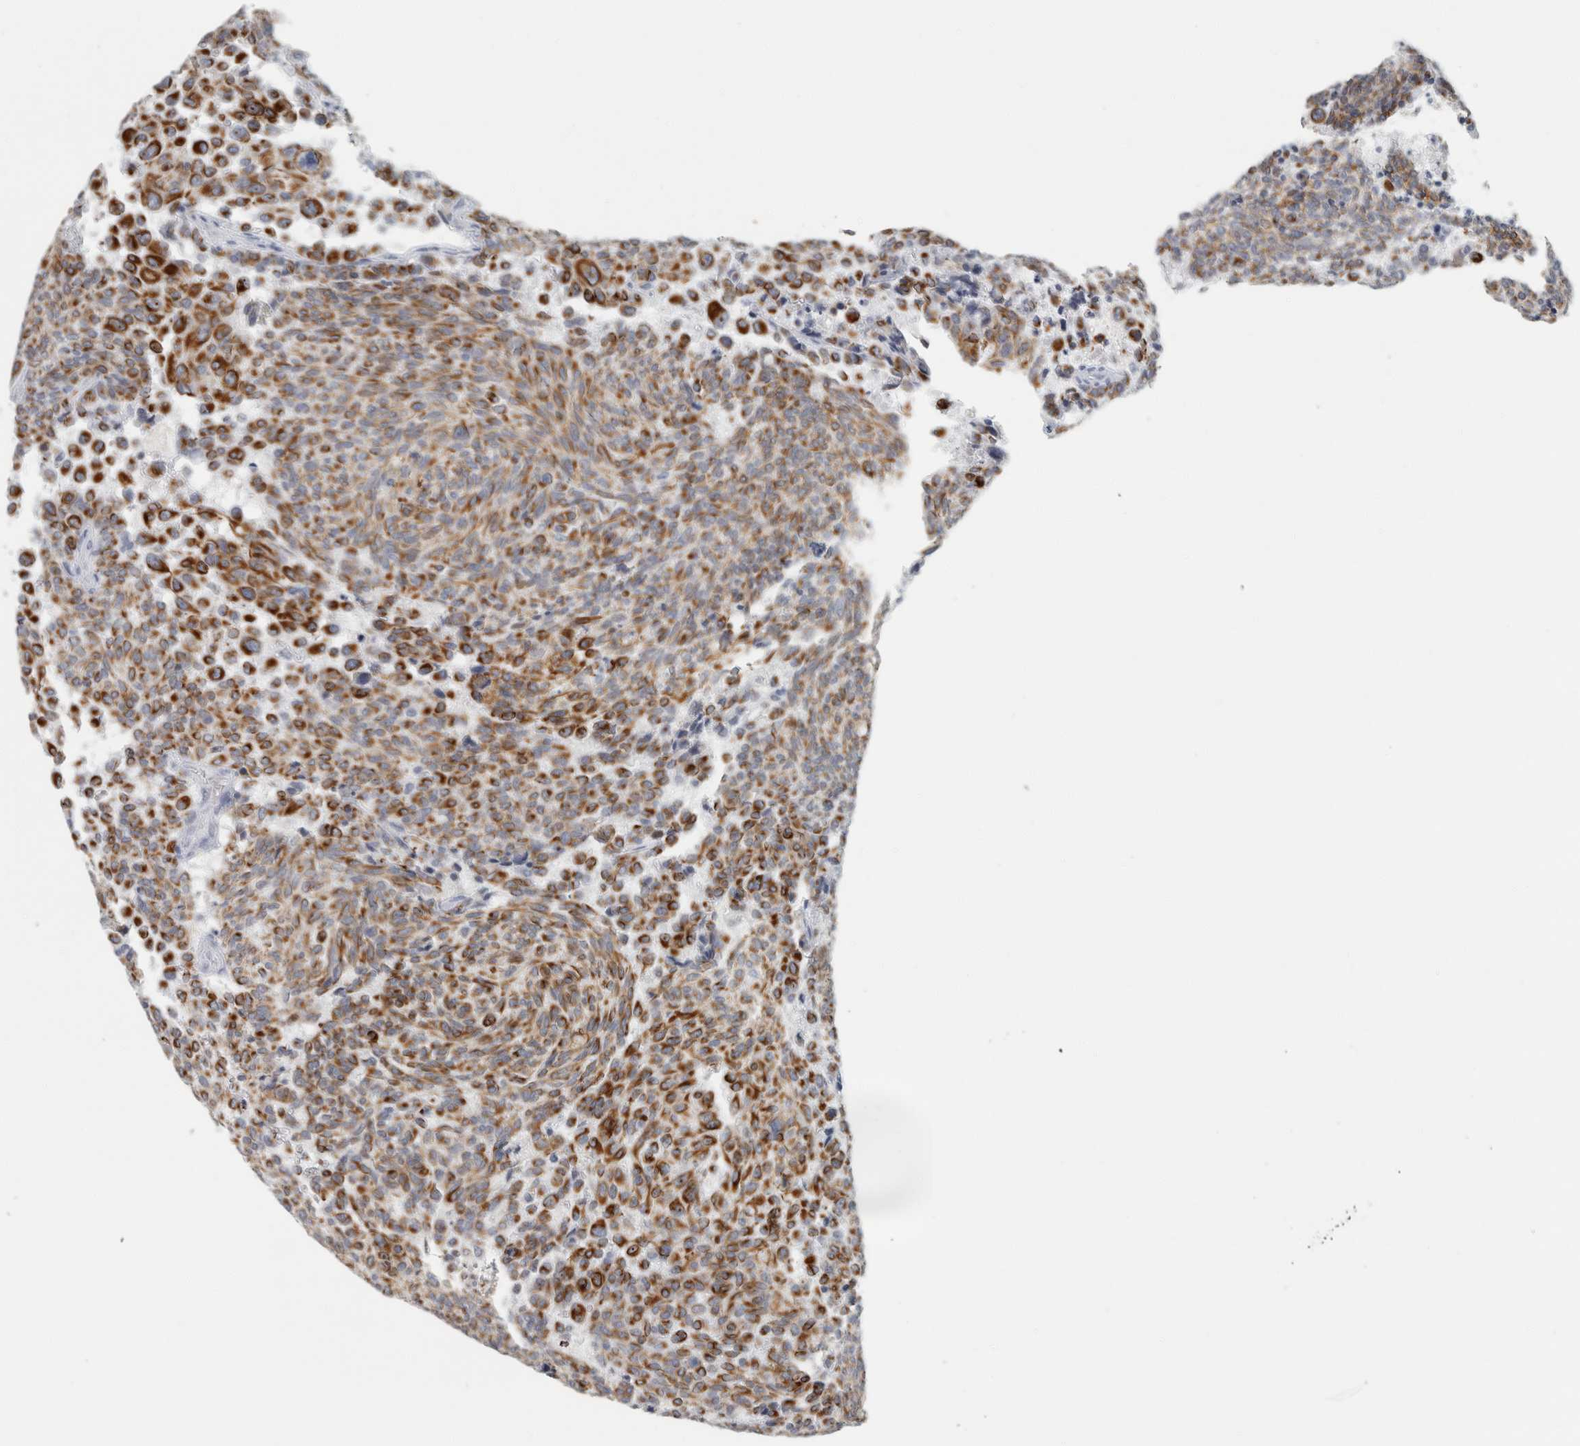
{"staining": {"intensity": "strong", "quantity": ">75%", "location": "cytoplasmic/membranous"}, "tissue": "carcinoid", "cell_type": "Tumor cells", "image_type": "cancer", "snomed": [{"axis": "morphology", "description": "Carcinoid, malignant, NOS"}, {"axis": "topography", "description": "Pancreas"}], "caption": "Tumor cells reveal strong cytoplasmic/membranous positivity in approximately >75% of cells in malignant carcinoid.", "gene": "SLC28A3", "patient": {"sex": "female", "age": 54}}